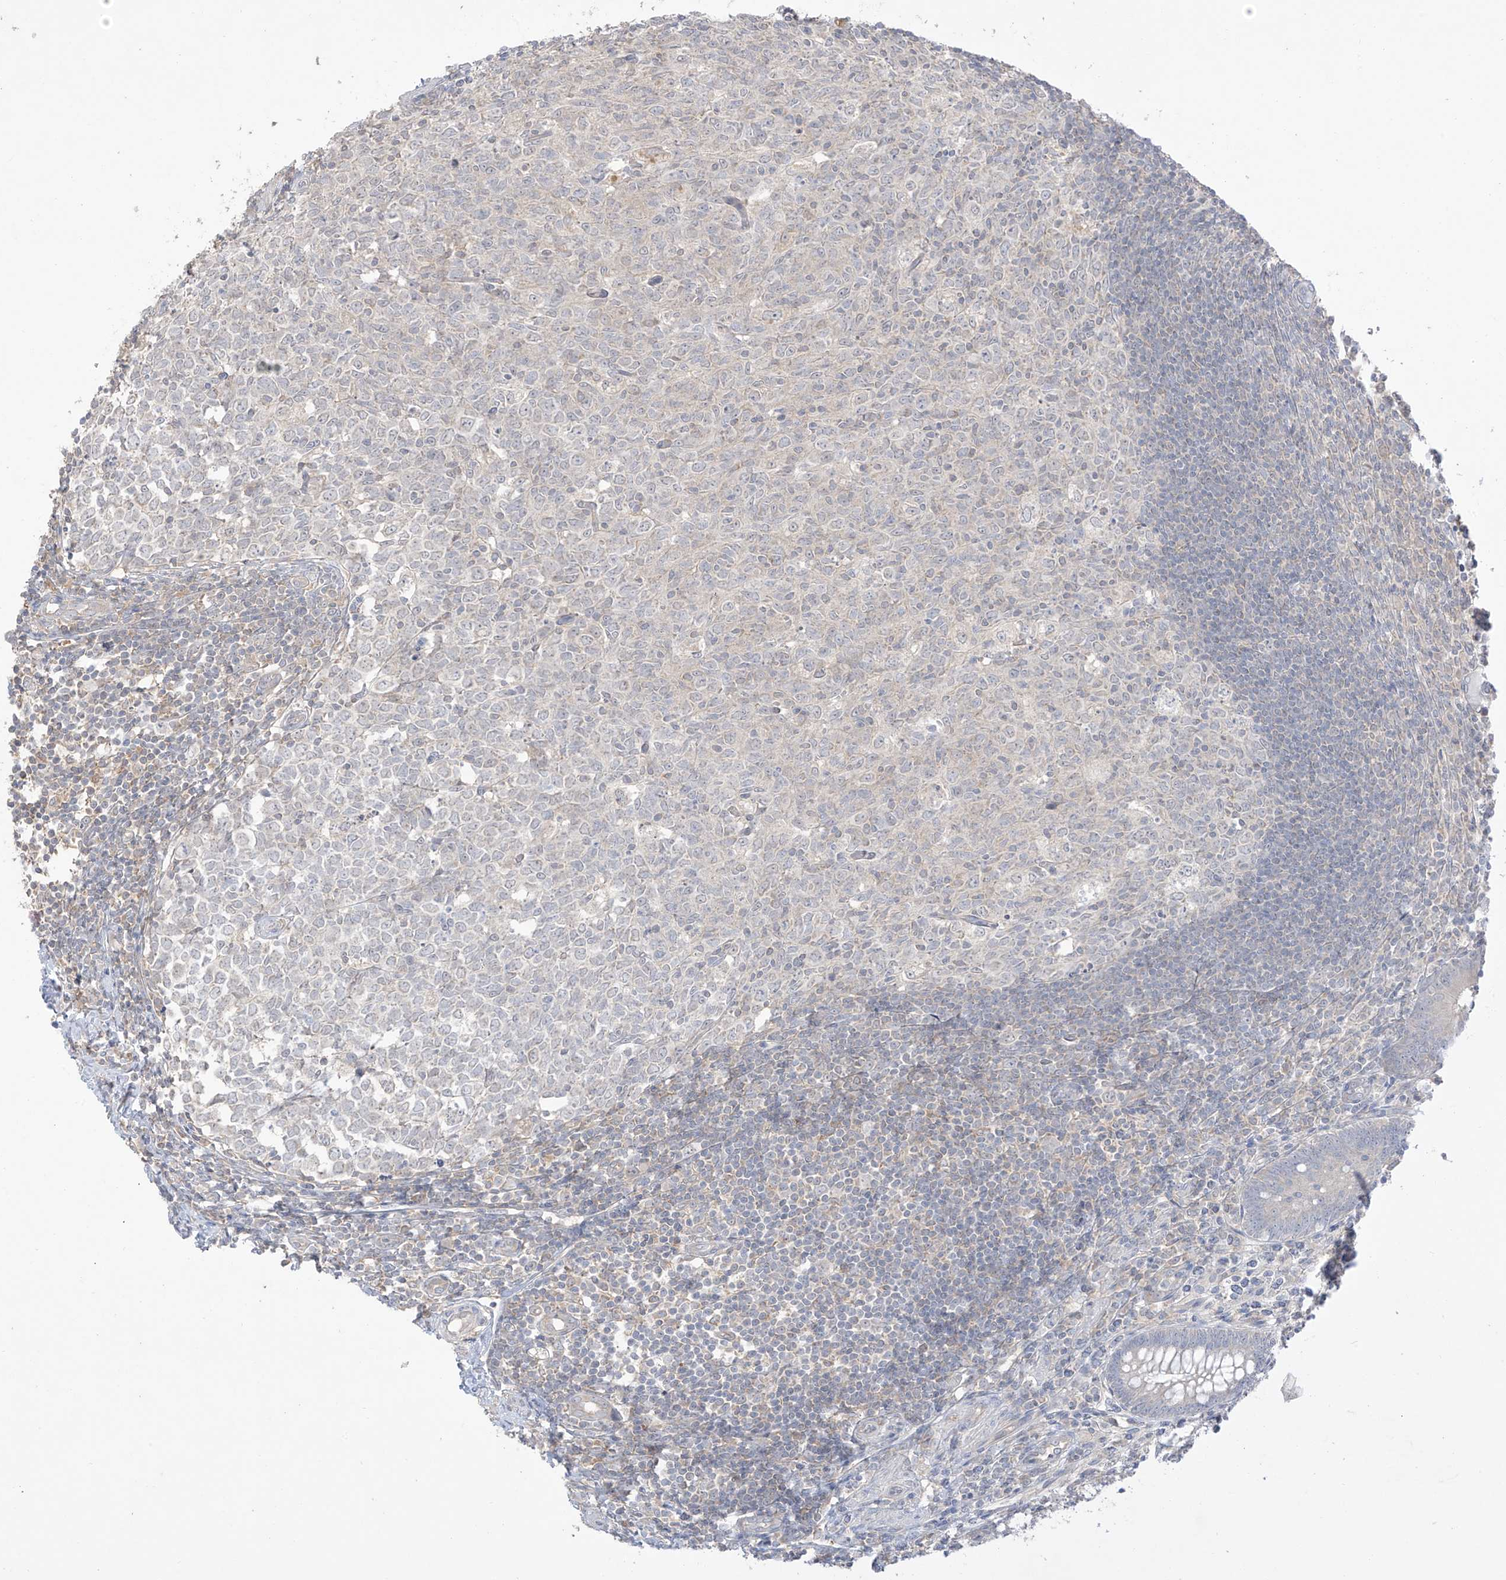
{"staining": {"intensity": "moderate", "quantity": "<25%", "location": "cytoplasmic/membranous"}, "tissue": "appendix", "cell_type": "Glandular cells", "image_type": "normal", "snomed": [{"axis": "morphology", "description": "Normal tissue, NOS"}, {"axis": "topography", "description": "Appendix"}], "caption": "IHC (DAB (3,3'-diaminobenzidine)) staining of normal human appendix displays moderate cytoplasmic/membranous protein expression in approximately <25% of glandular cells.", "gene": "ANGEL2", "patient": {"sex": "male", "age": 14}}